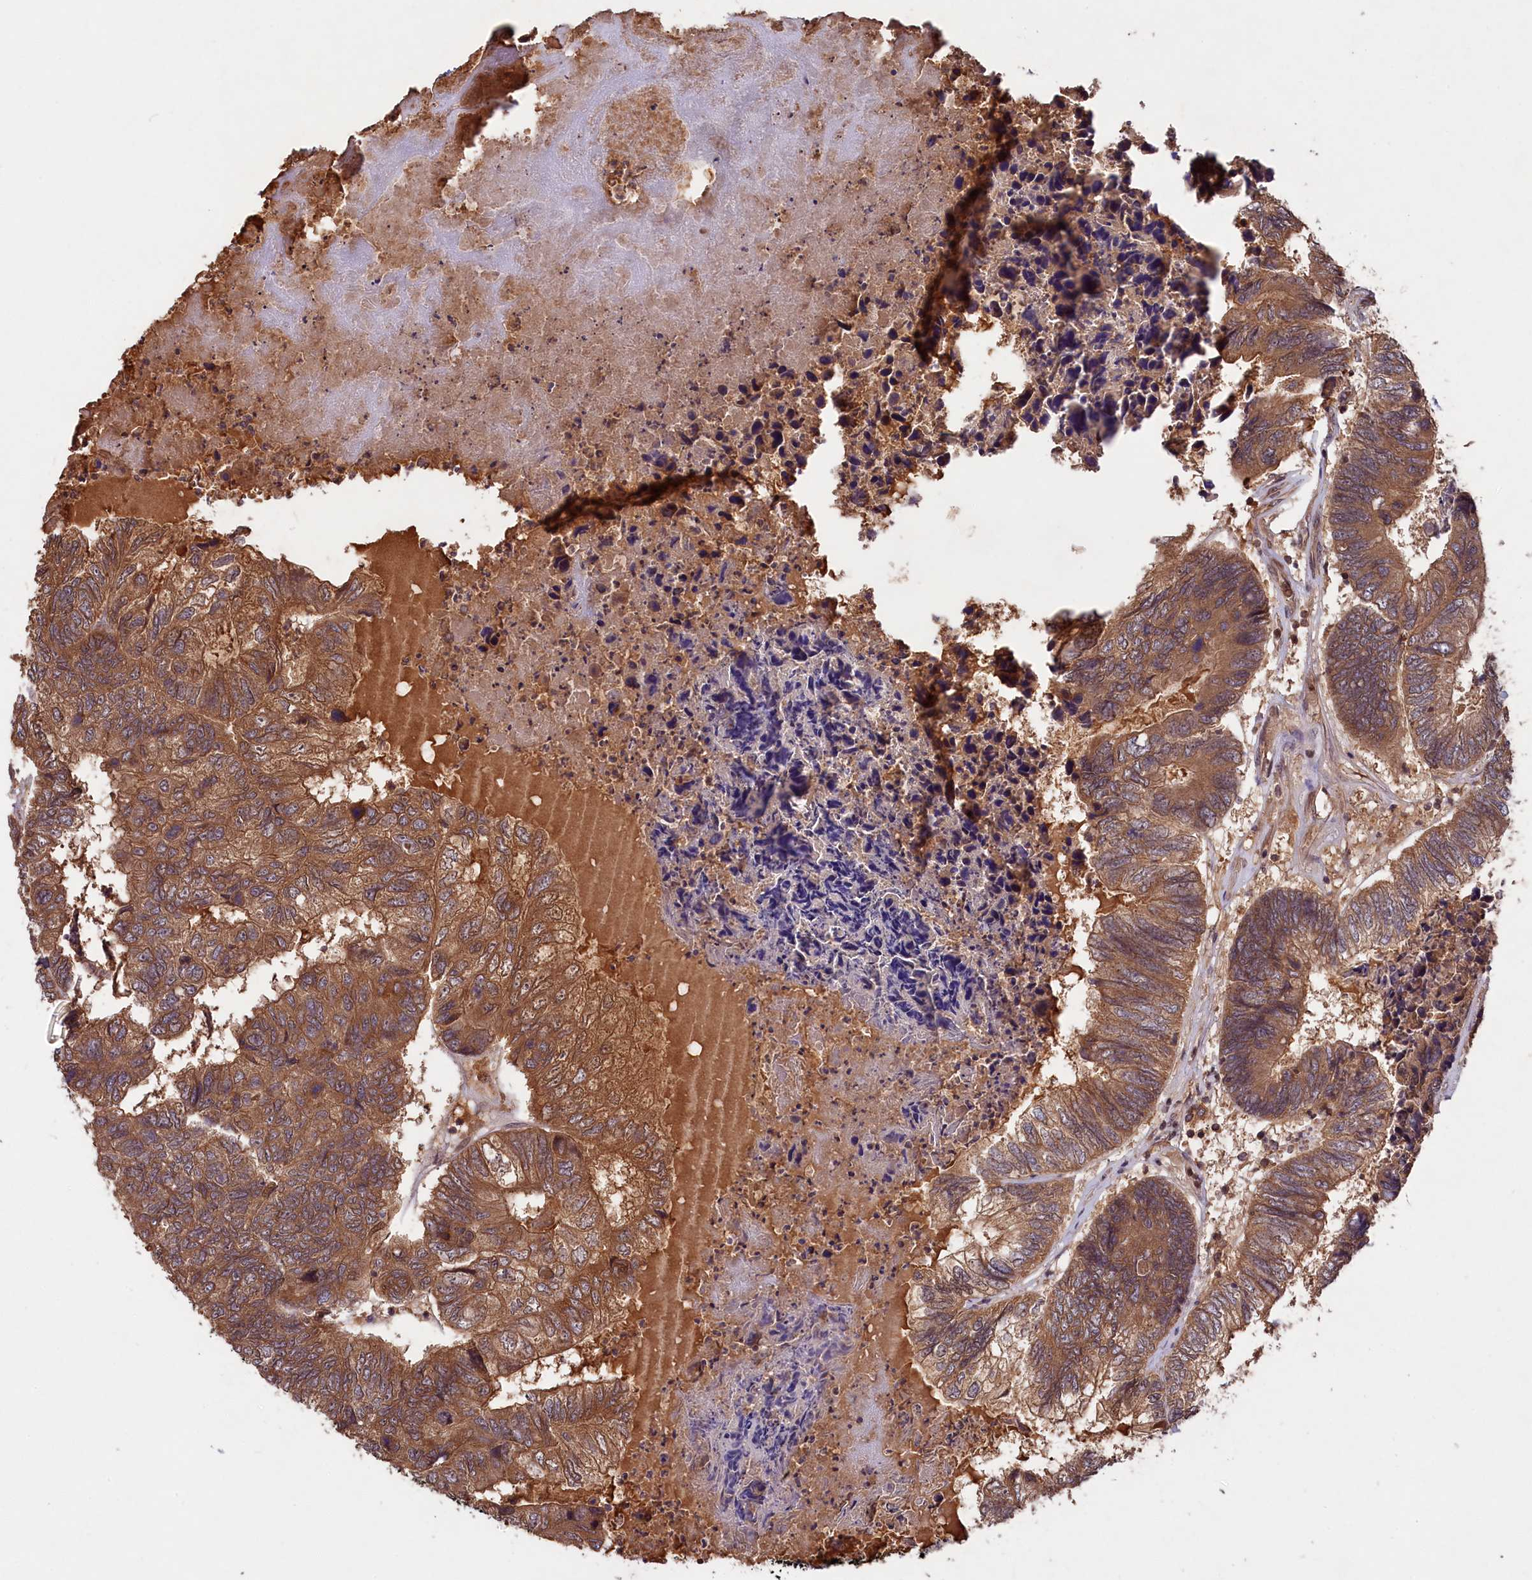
{"staining": {"intensity": "moderate", "quantity": ">75%", "location": "cytoplasmic/membranous"}, "tissue": "colorectal cancer", "cell_type": "Tumor cells", "image_type": "cancer", "snomed": [{"axis": "morphology", "description": "Adenocarcinoma, NOS"}, {"axis": "topography", "description": "Colon"}], "caption": "Protein staining exhibits moderate cytoplasmic/membranous positivity in approximately >75% of tumor cells in adenocarcinoma (colorectal). (DAB IHC with brightfield microscopy, high magnification).", "gene": "CHAC1", "patient": {"sex": "female", "age": 67}}